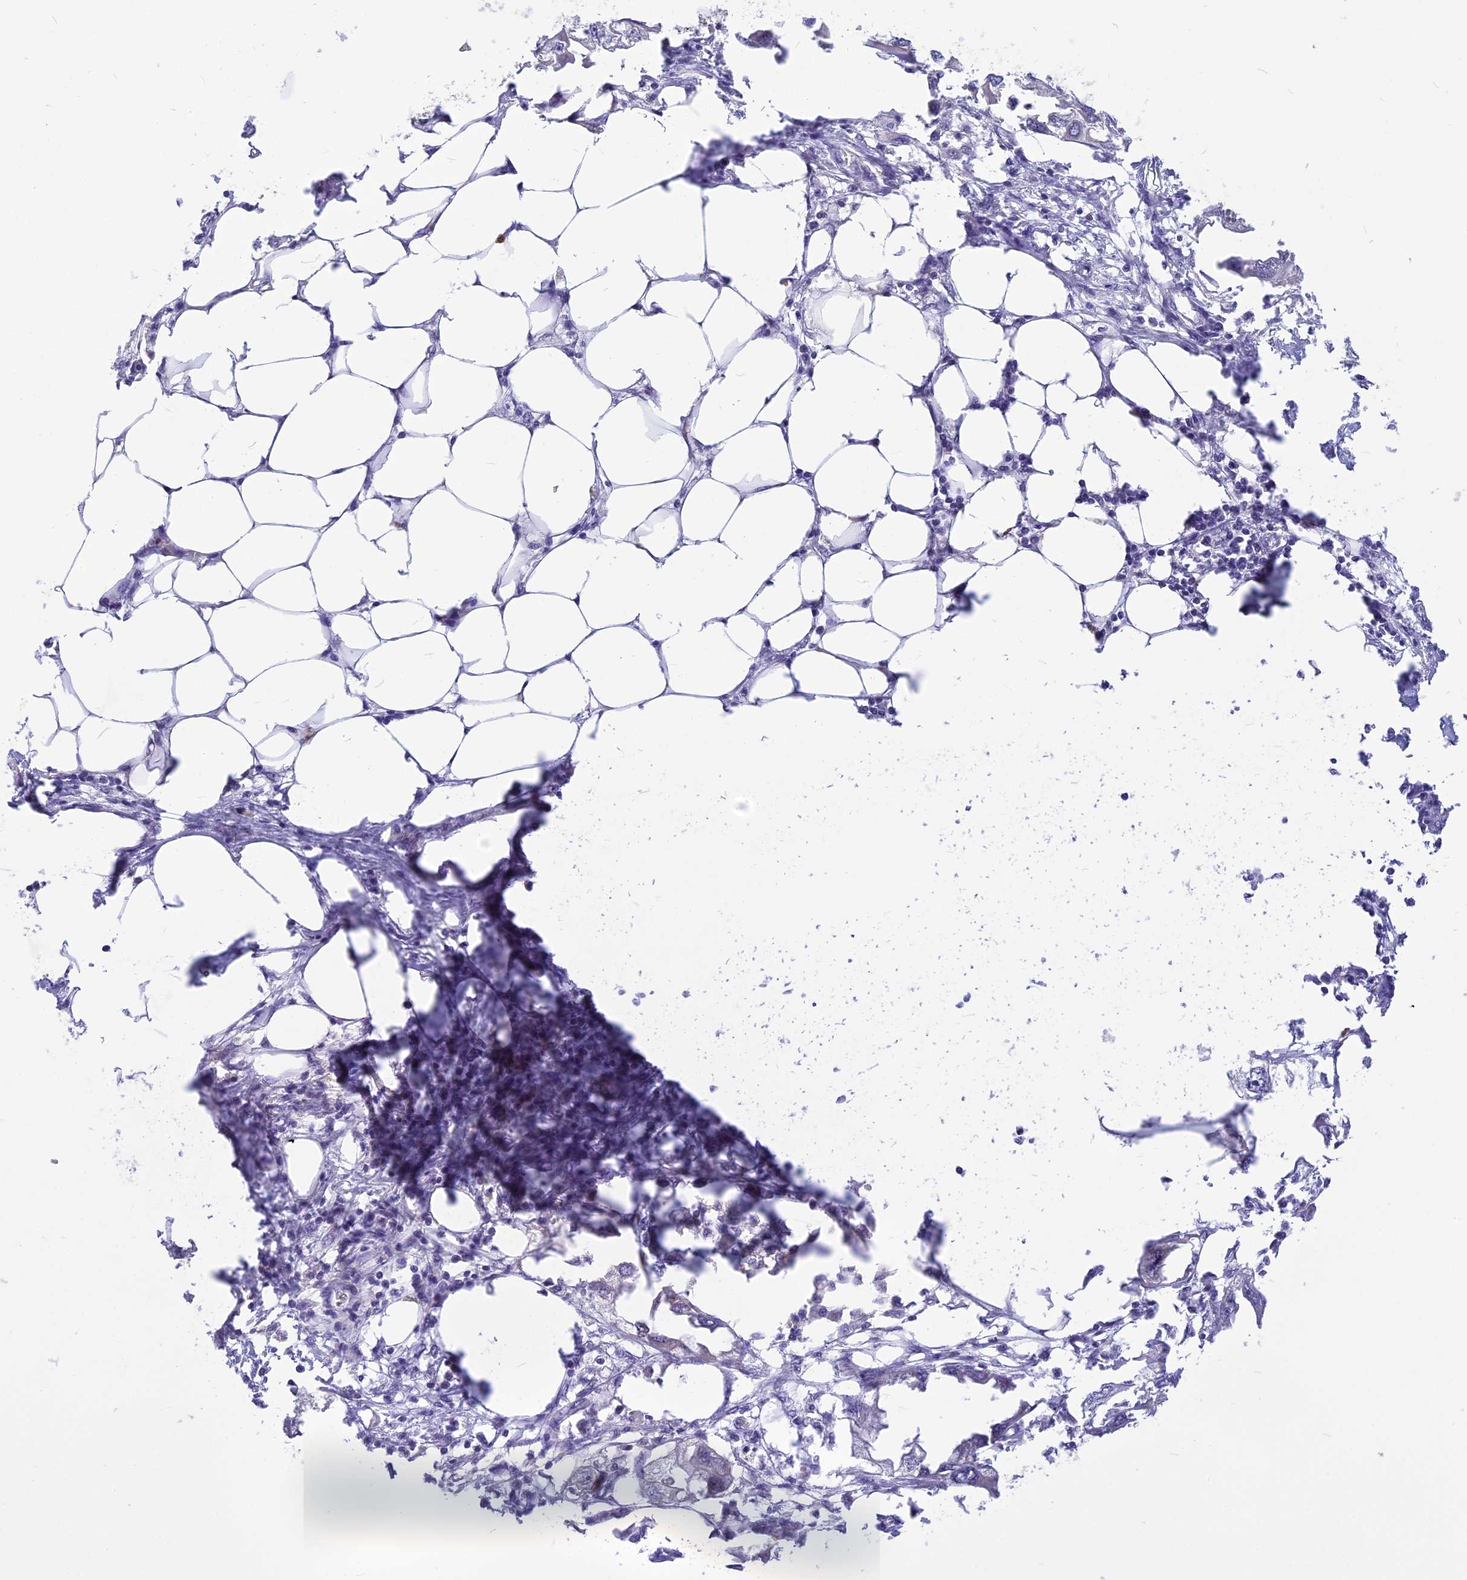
{"staining": {"intensity": "negative", "quantity": "none", "location": "none"}, "tissue": "endometrial cancer", "cell_type": "Tumor cells", "image_type": "cancer", "snomed": [{"axis": "morphology", "description": "Adenocarcinoma, NOS"}, {"axis": "morphology", "description": "Adenocarcinoma, metastatic, NOS"}, {"axis": "topography", "description": "Adipose tissue"}, {"axis": "topography", "description": "Endometrium"}], "caption": "A photomicrograph of human endometrial cancer is negative for staining in tumor cells.", "gene": "CMSS1", "patient": {"sex": "female", "age": 67}}